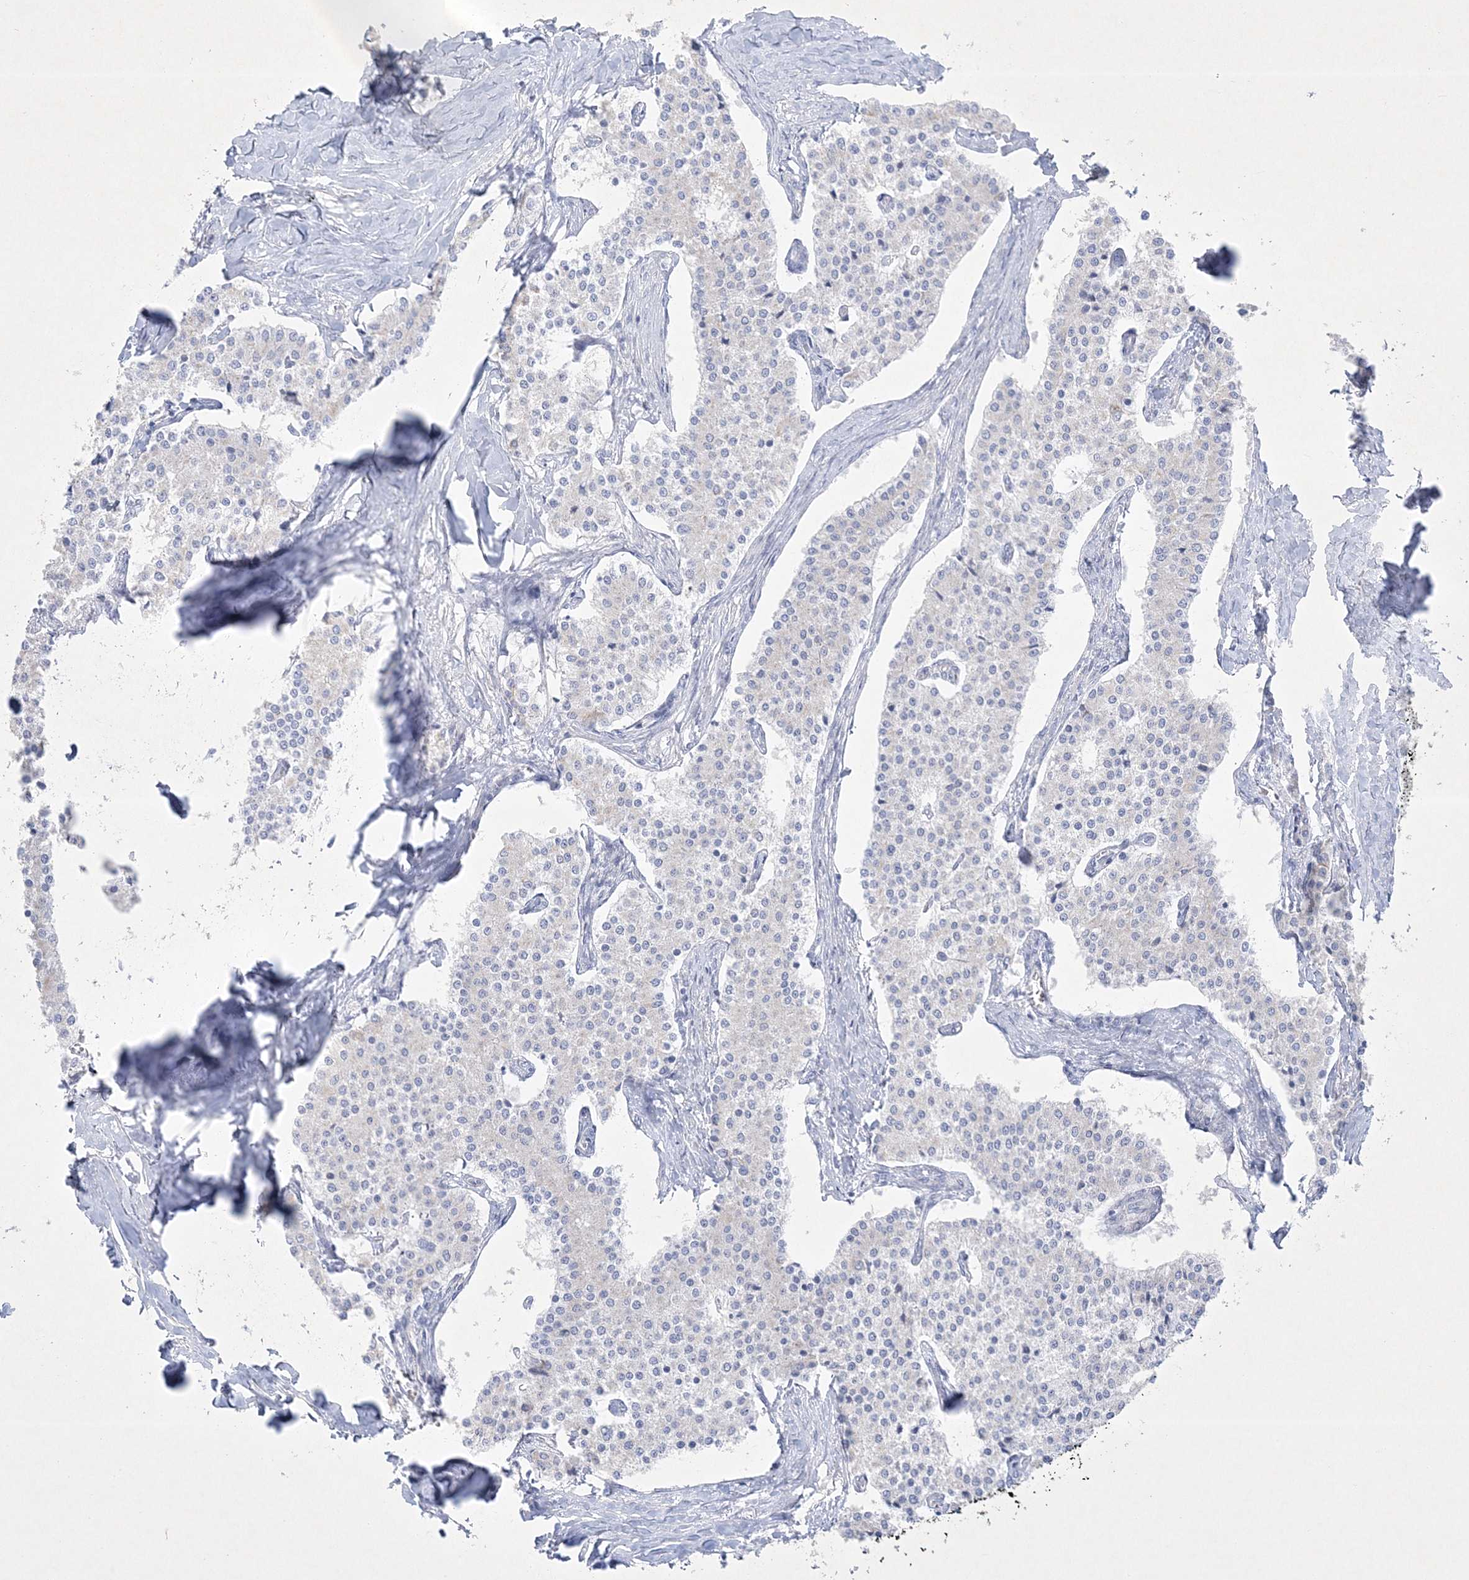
{"staining": {"intensity": "negative", "quantity": "none", "location": "none"}, "tissue": "carcinoid", "cell_type": "Tumor cells", "image_type": "cancer", "snomed": [{"axis": "morphology", "description": "Carcinoid, malignant, NOS"}, {"axis": "topography", "description": "Colon"}], "caption": "Immunohistochemistry micrograph of human malignant carcinoid stained for a protein (brown), which exhibits no positivity in tumor cells.", "gene": "FARSB", "patient": {"sex": "female", "age": 52}}